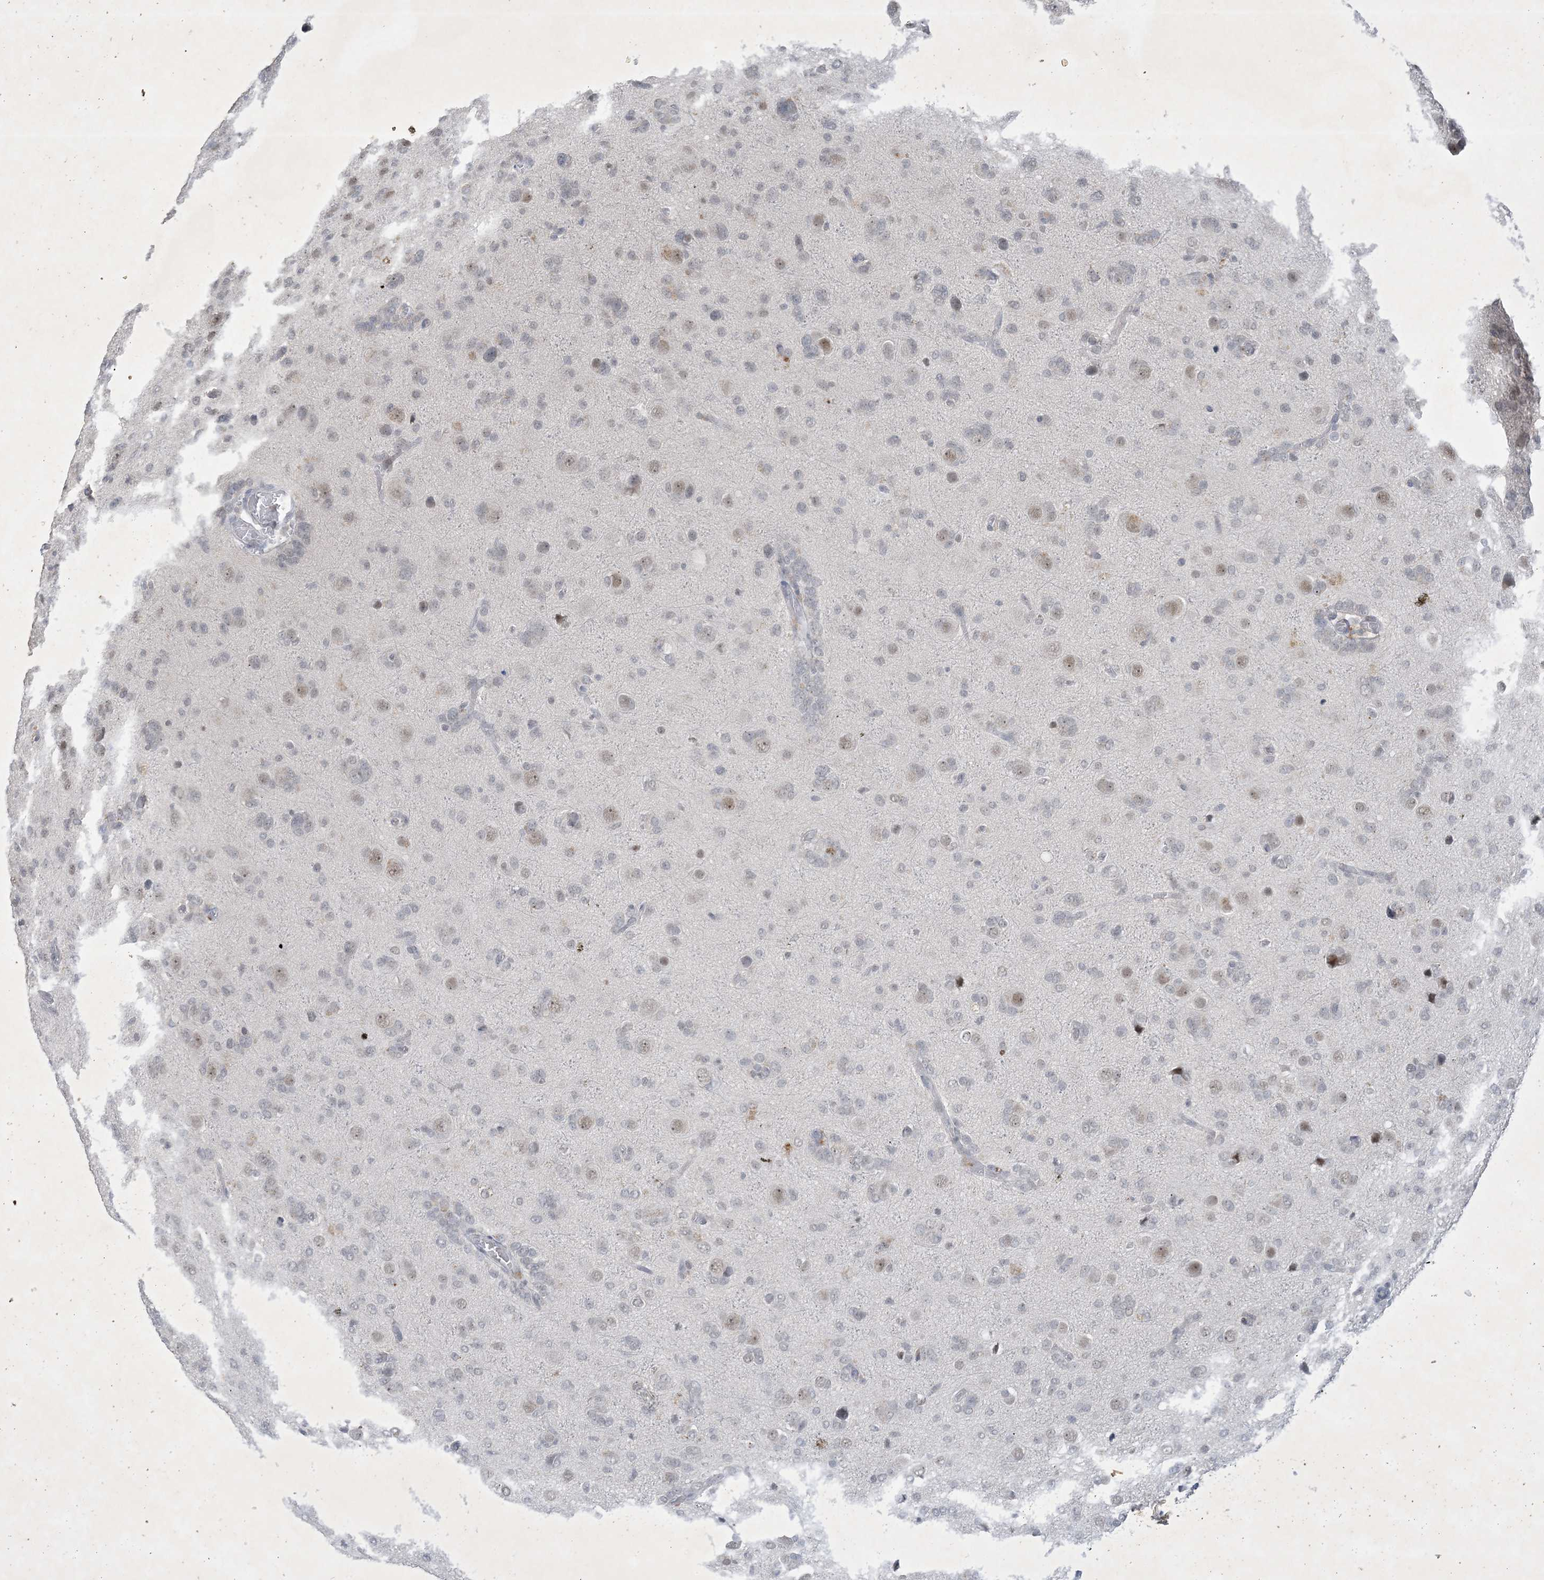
{"staining": {"intensity": "negative", "quantity": "none", "location": "none"}, "tissue": "glioma", "cell_type": "Tumor cells", "image_type": "cancer", "snomed": [{"axis": "morphology", "description": "Glioma, malignant, High grade"}, {"axis": "topography", "description": "Brain"}], "caption": "Tumor cells are negative for brown protein staining in glioma. The staining is performed using DAB (3,3'-diaminobenzidine) brown chromogen with nuclei counter-stained in using hematoxylin.", "gene": "ZNF674", "patient": {"sex": "female", "age": 59}}